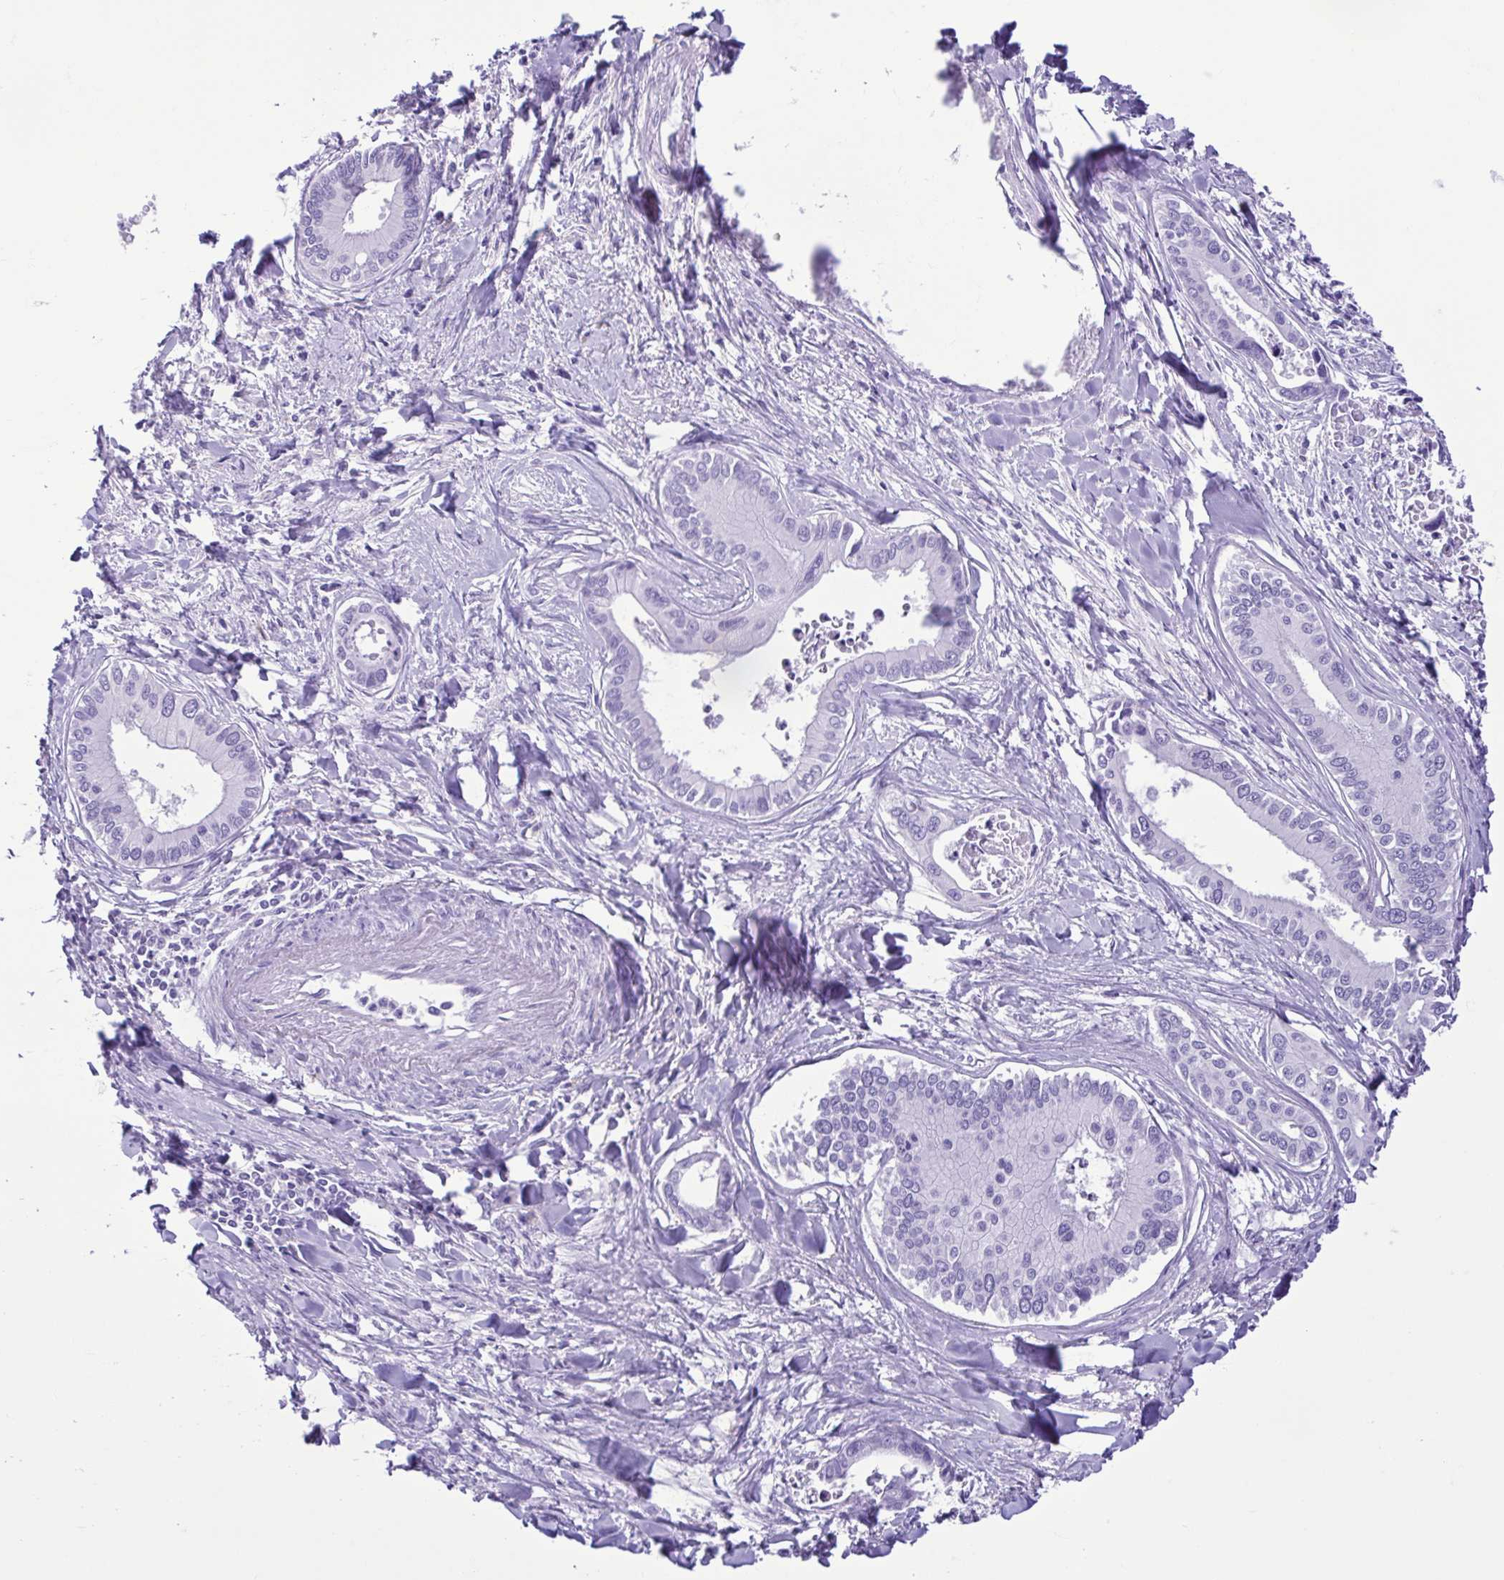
{"staining": {"intensity": "negative", "quantity": "none", "location": "none"}, "tissue": "liver cancer", "cell_type": "Tumor cells", "image_type": "cancer", "snomed": [{"axis": "morphology", "description": "Cholangiocarcinoma"}, {"axis": "topography", "description": "Liver"}], "caption": "Photomicrograph shows no protein staining in tumor cells of liver cancer (cholangiocarcinoma) tissue.", "gene": "SPATA16", "patient": {"sex": "male", "age": 66}}